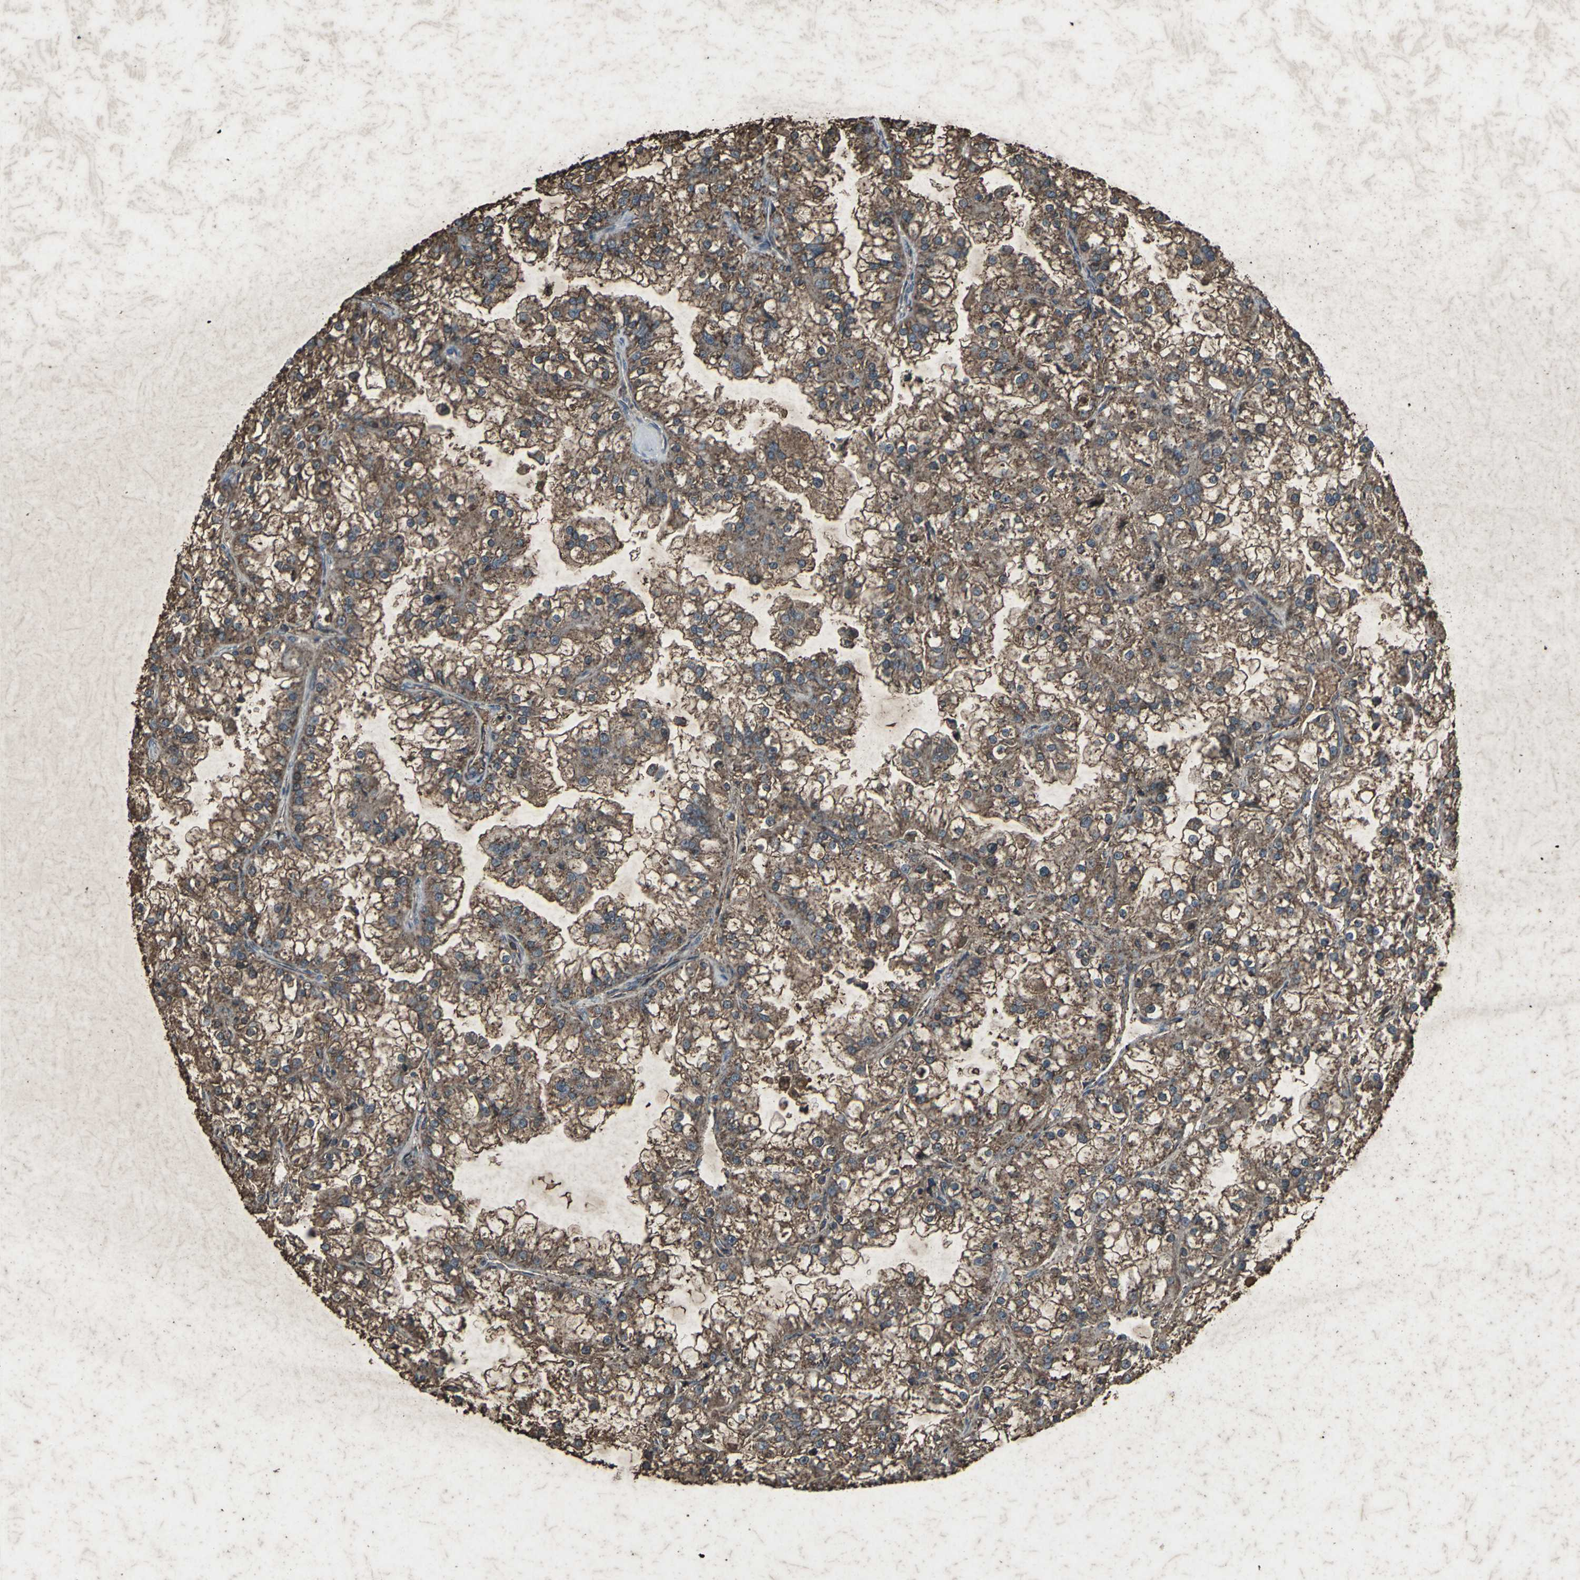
{"staining": {"intensity": "strong", "quantity": ">75%", "location": "cytoplasmic/membranous"}, "tissue": "renal cancer", "cell_type": "Tumor cells", "image_type": "cancer", "snomed": [{"axis": "morphology", "description": "Adenocarcinoma, NOS"}, {"axis": "topography", "description": "Kidney"}], "caption": "Adenocarcinoma (renal) stained with immunohistochemistry (IHC) shows strong cytoplasmic/membranous expression in approximately >75% of tumor cells. The staining was performed using DAB to visualize the protein expression in brown, while the nuclei were stained in blue with hematoxylin (Magnification: 20x).", "gene": "CCR9", "patient": {"sex": "female", "age": 52}}